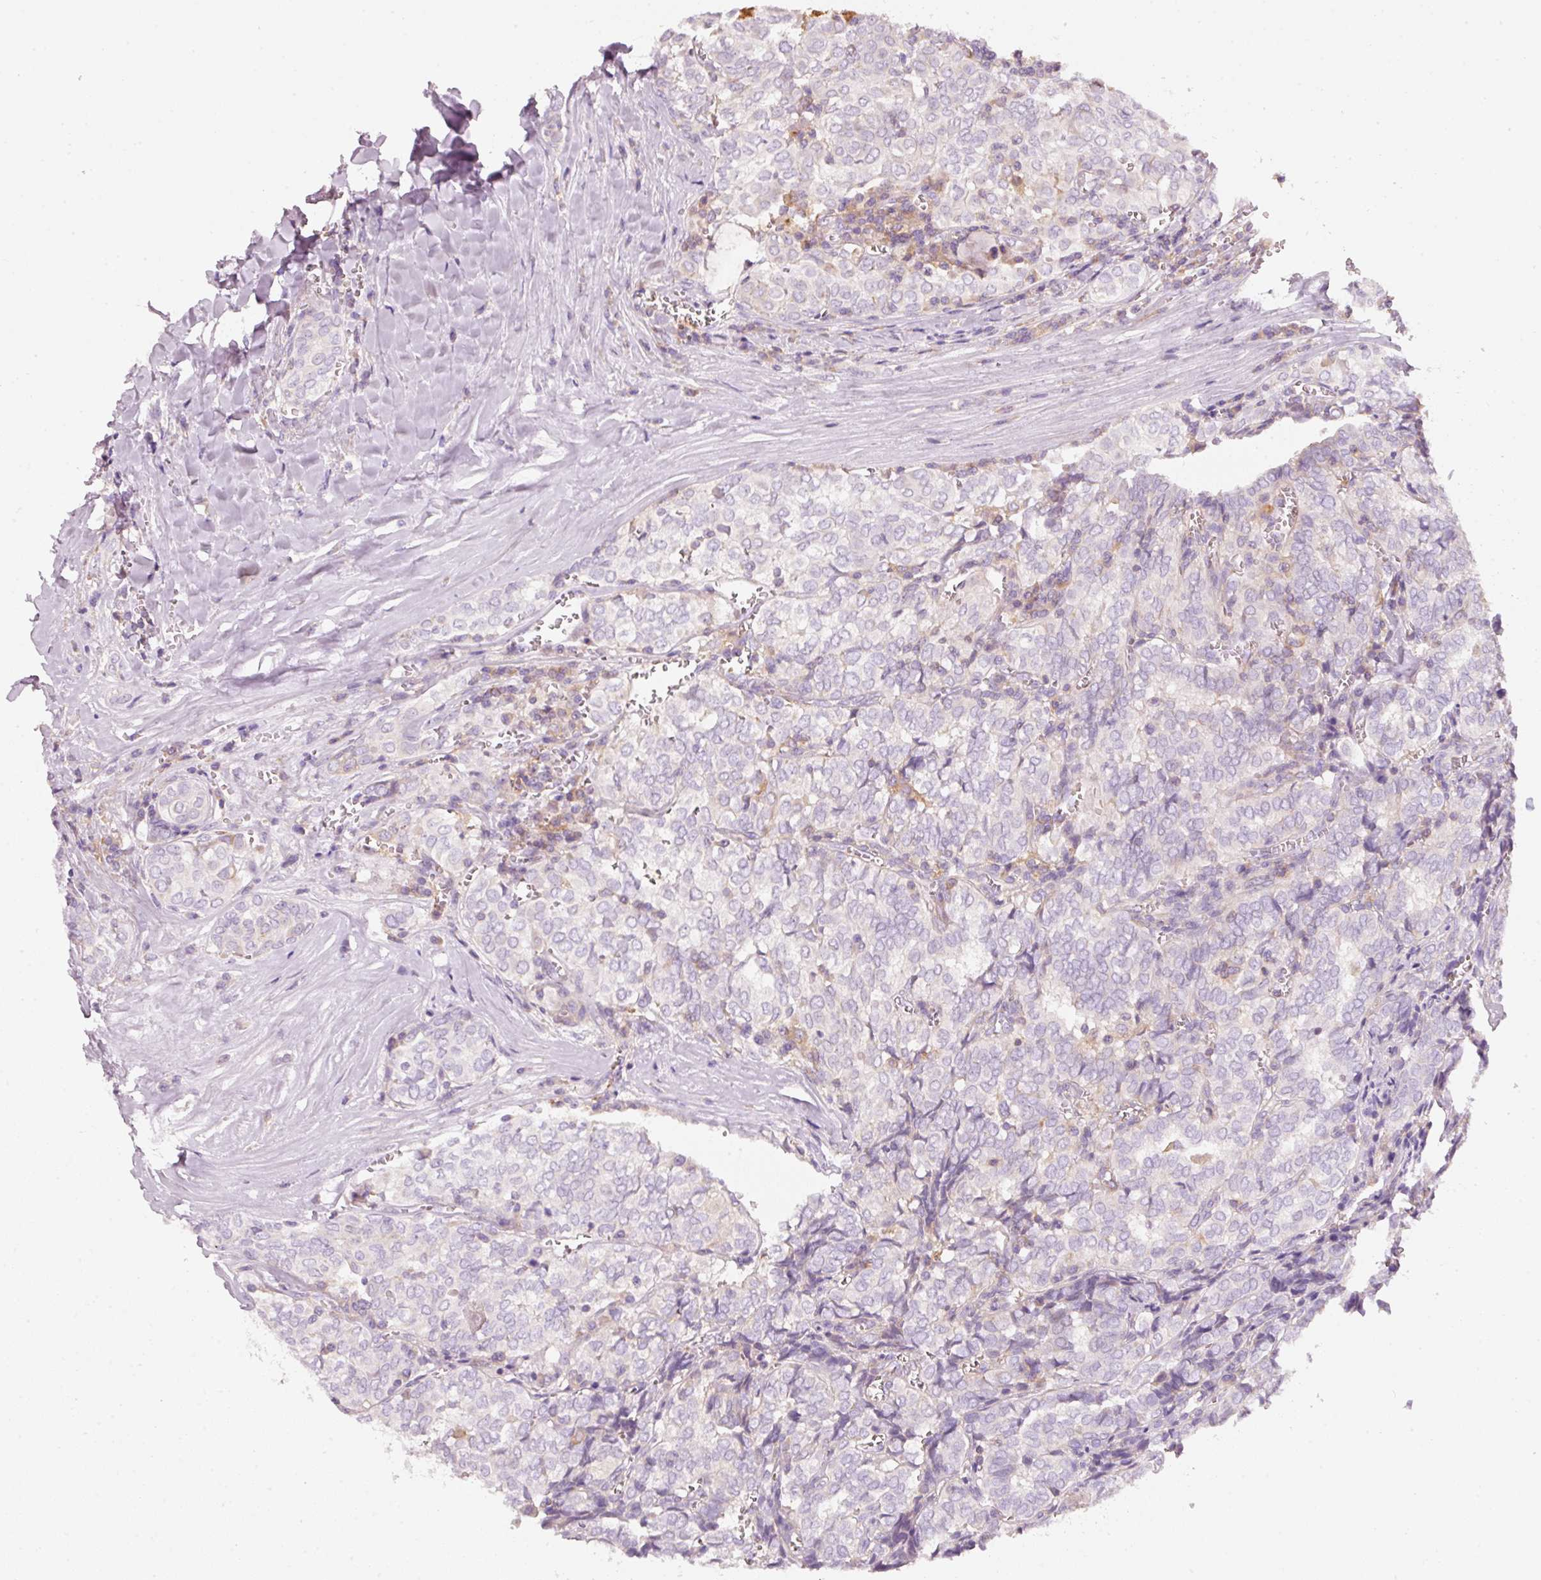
{"staining": {"intensity": "moderate", "quantity": "<25%", "location": "cytoplasmic/membranous"}, "tissue": "thyroid cancer", "cell_type": "Tumor cells", "image_type": "cancer", "snomed": [{"axis": "morphology", "description": "Papillary adenocarcinoma, NOS"}, {"axis": "topography", "description": "Thyroid gland"}], "caption": "Immunohistochemistry (DAB) staining of human papillary adenocarcinoma (thyroid) demonstrates moderate cytoplasmic/membranous protein staining in approximately <25% of tumor cells.", "gene": "IQGAP2", "patient": {"sex": "female", "age": 30}}